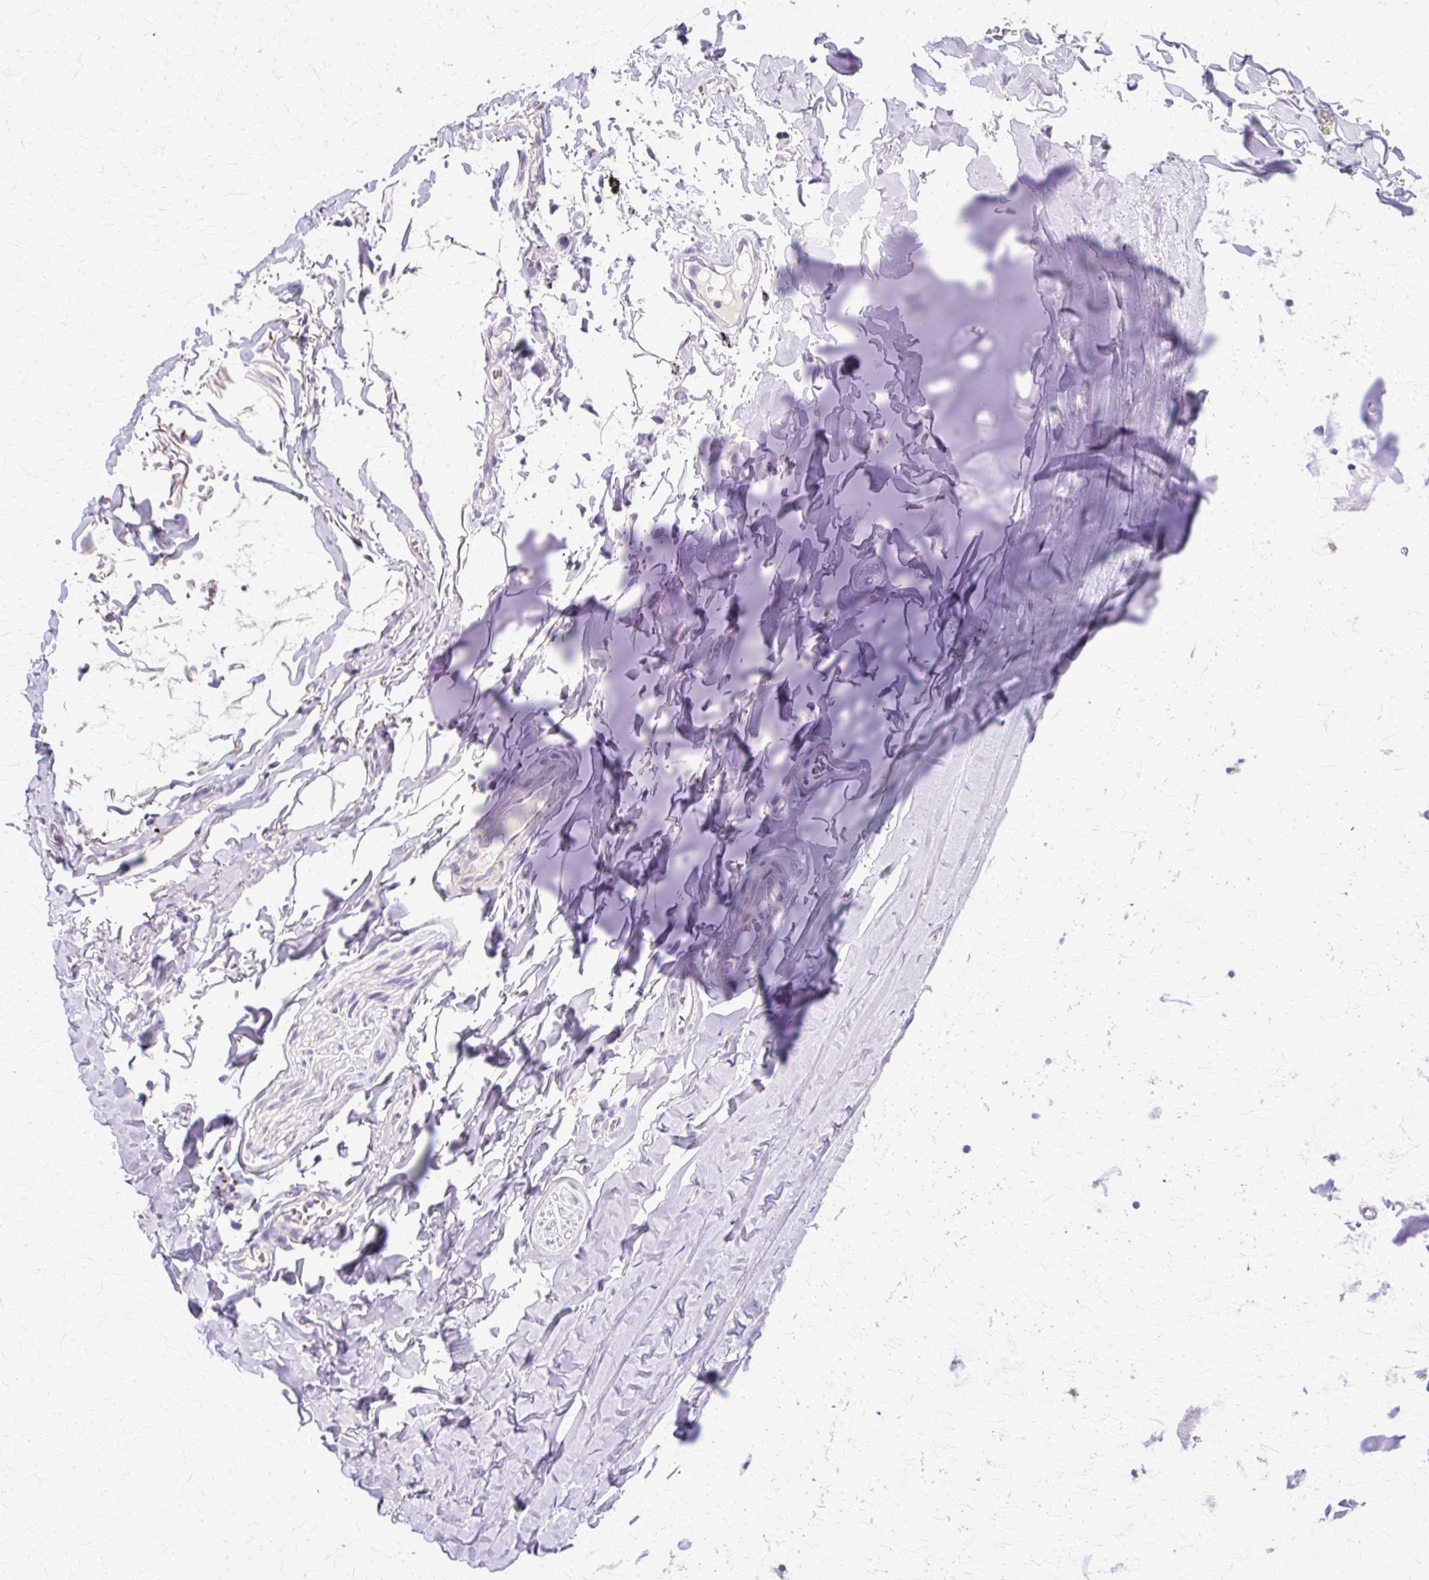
{"staining": {"intensity": "negative", "quantity": "none", "location": "none"}, "tissue": "adipose tissue", "cell_type": "Adipocytes", "image_type": "normal", "snomed": [{"axis": "morphology", "description": "Normal tissue, NOS"}, {"axis": "topography", "description": "Cartilage tissue"}, {"axis": "topography", "description": "Bronchus"}, {"axis": "topography", "description": "Peripheral nerve tissue"}], "caption": "Immunohistochemistry (IHC) of normal human adipose tissue displays no expression in adipocytes. Nuclei are stained in blue.", "gene": "TBC1D3B", "patient": {"sex": "female", "age": 59}}